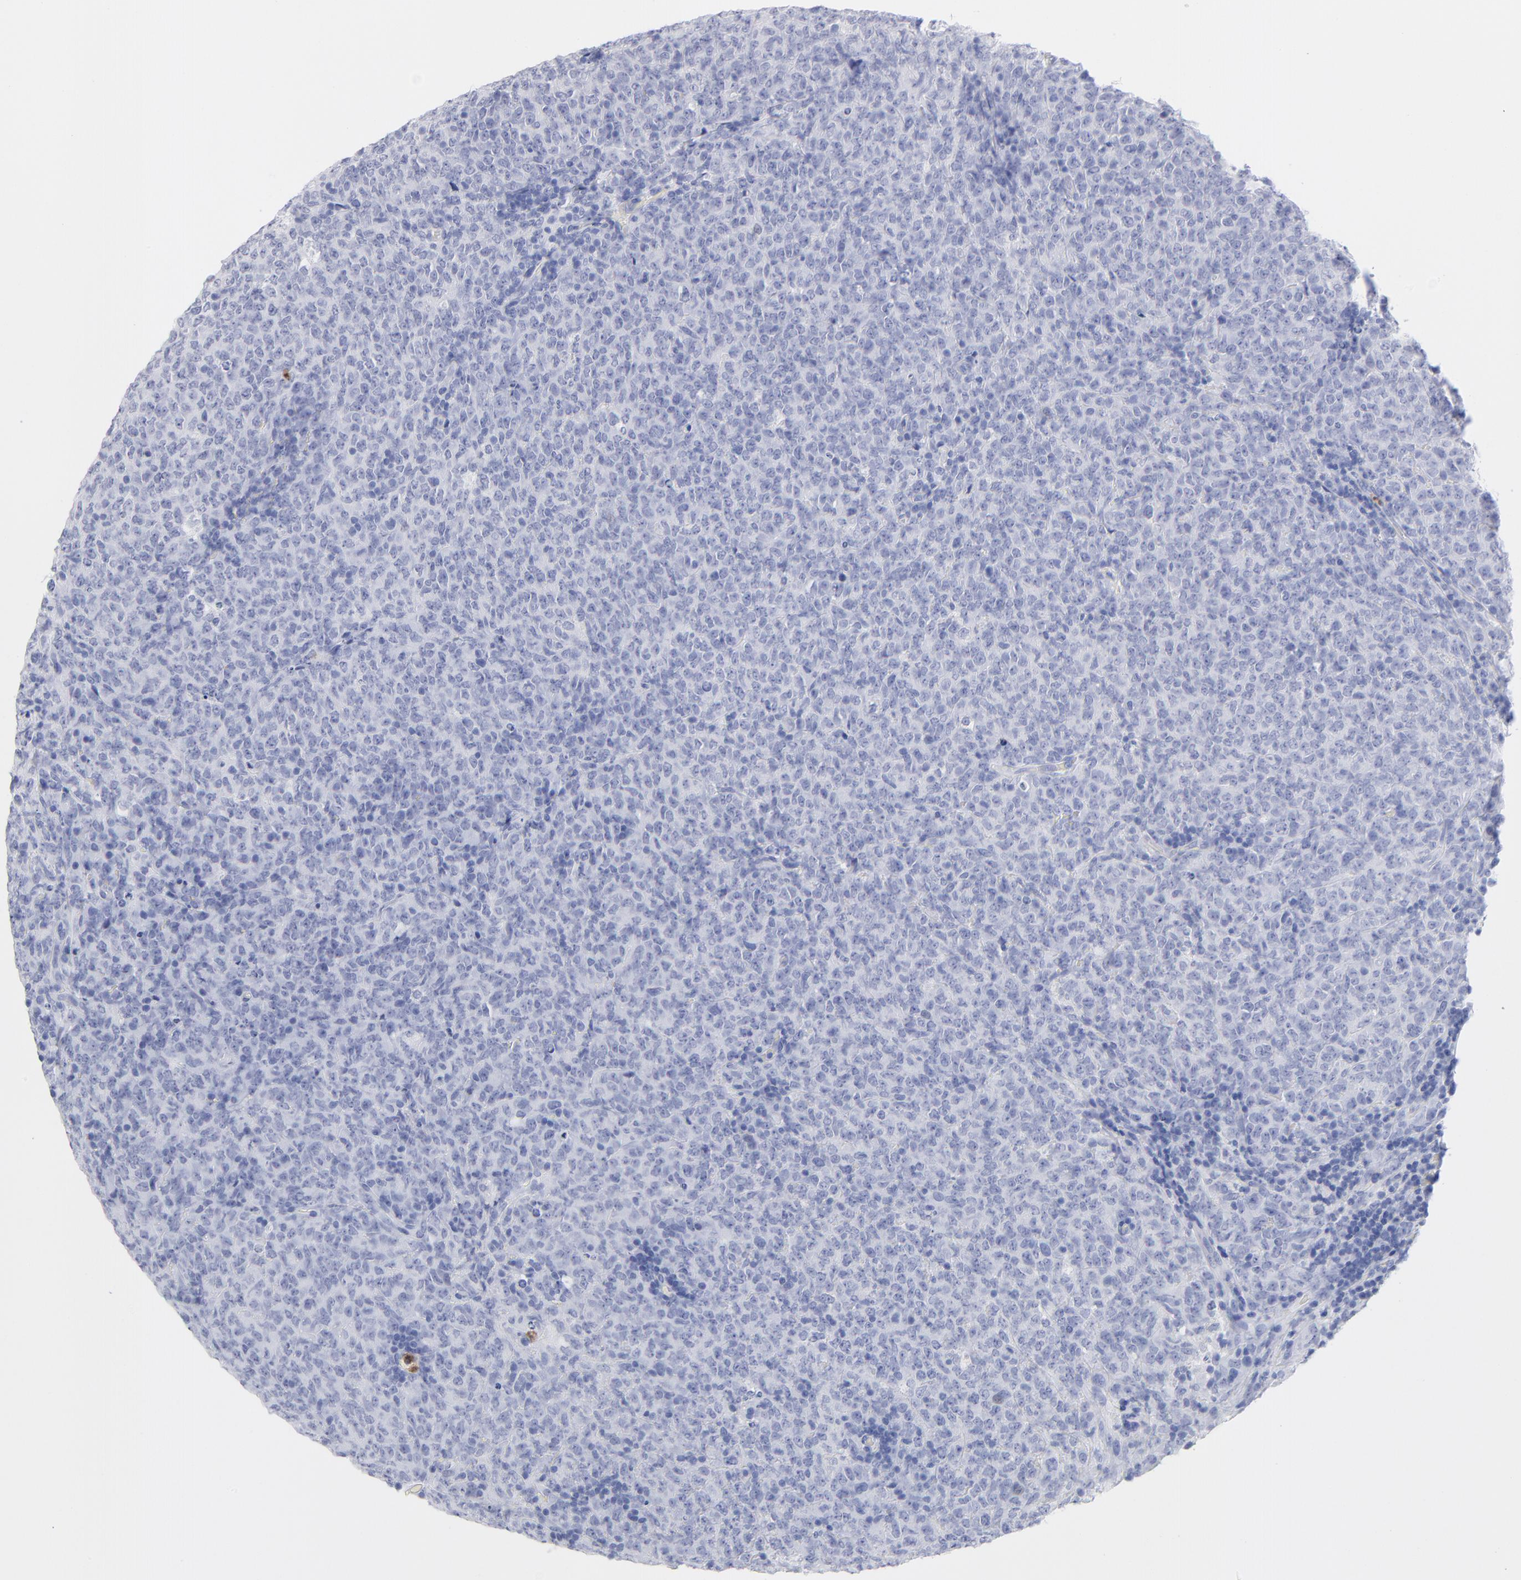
{"staining": {"intensity": "negative", "quantity": "none", "location": "none"}, "tissue": "lymphoma", "cell_type": "Tumor cells", "image_type": "cancer", "snomed": [{"axis": "morphology", "description": "Malignant lymphoma, non-Hodgkin's type, High grade"}, {"axis": "topography", "description": "Tonsil"}], "caption": "Tumor cells are negative for protein expression in human malignant lymphoma, non-Hodgkin's type (high-grade). (DAB immunohistochemistry (IHC) visualized using brightfield microscopy, high magnification).", "gene": "ARG1", "patient": {"sex": "female", "age": 36}}